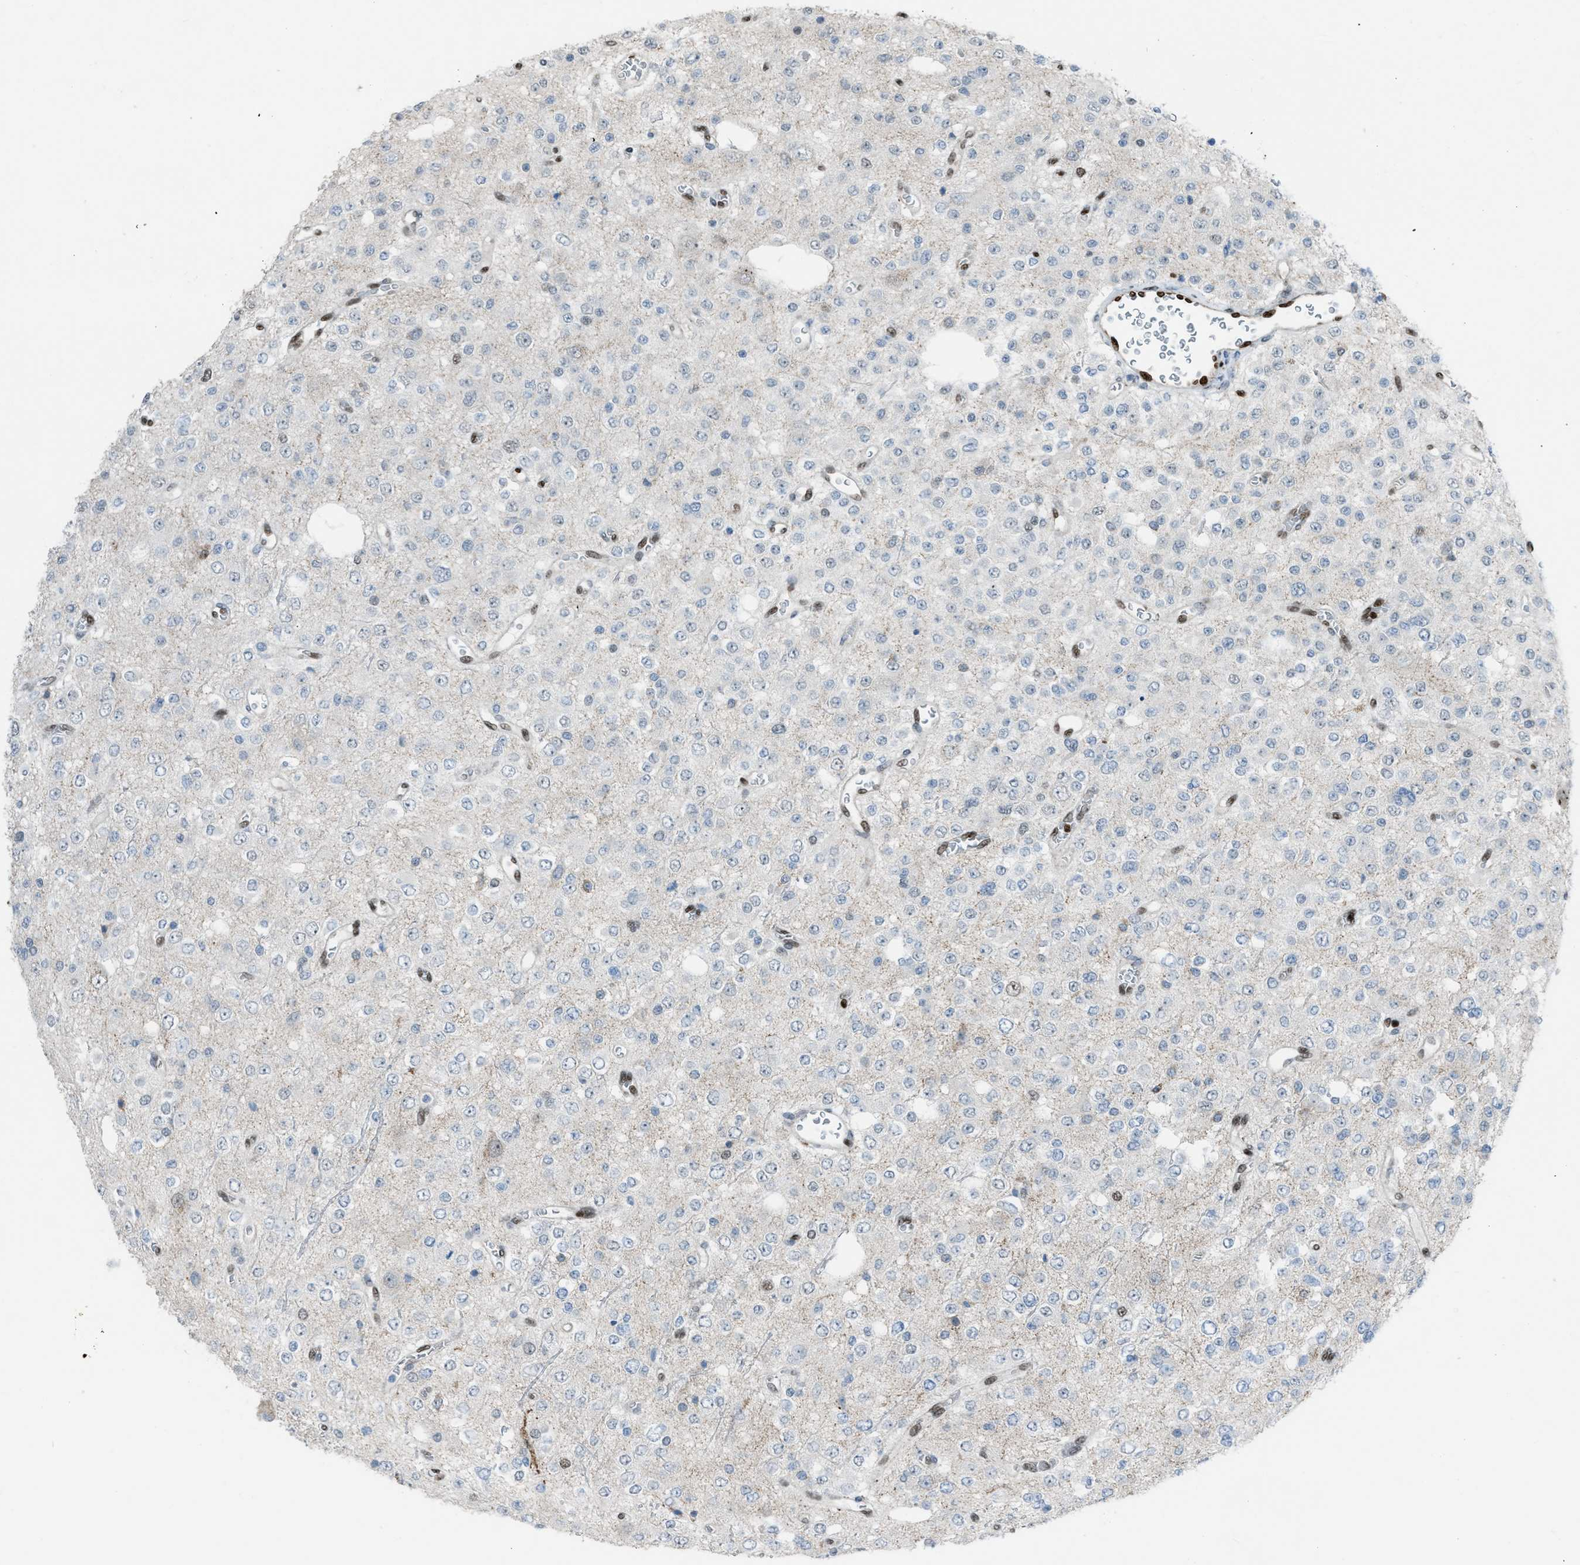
{"staining": {"intensity": "negative", "quantity": "none", "location": "none"}, "tissue": "glioma", "cell_type": "Tumor cells", "image_type": "cancer", "snomed": [{"axis": "morphology", "description": "Glioma, malignant, Low grade"}, {"axis": "topography", "description": "Brain"}], "caption": "Micrograph shows no significant protein staining in tumor cells of low-grade glioma (malignant).", "gene": "SLFN5", "patient": {"sex": "male", "age": 38}}